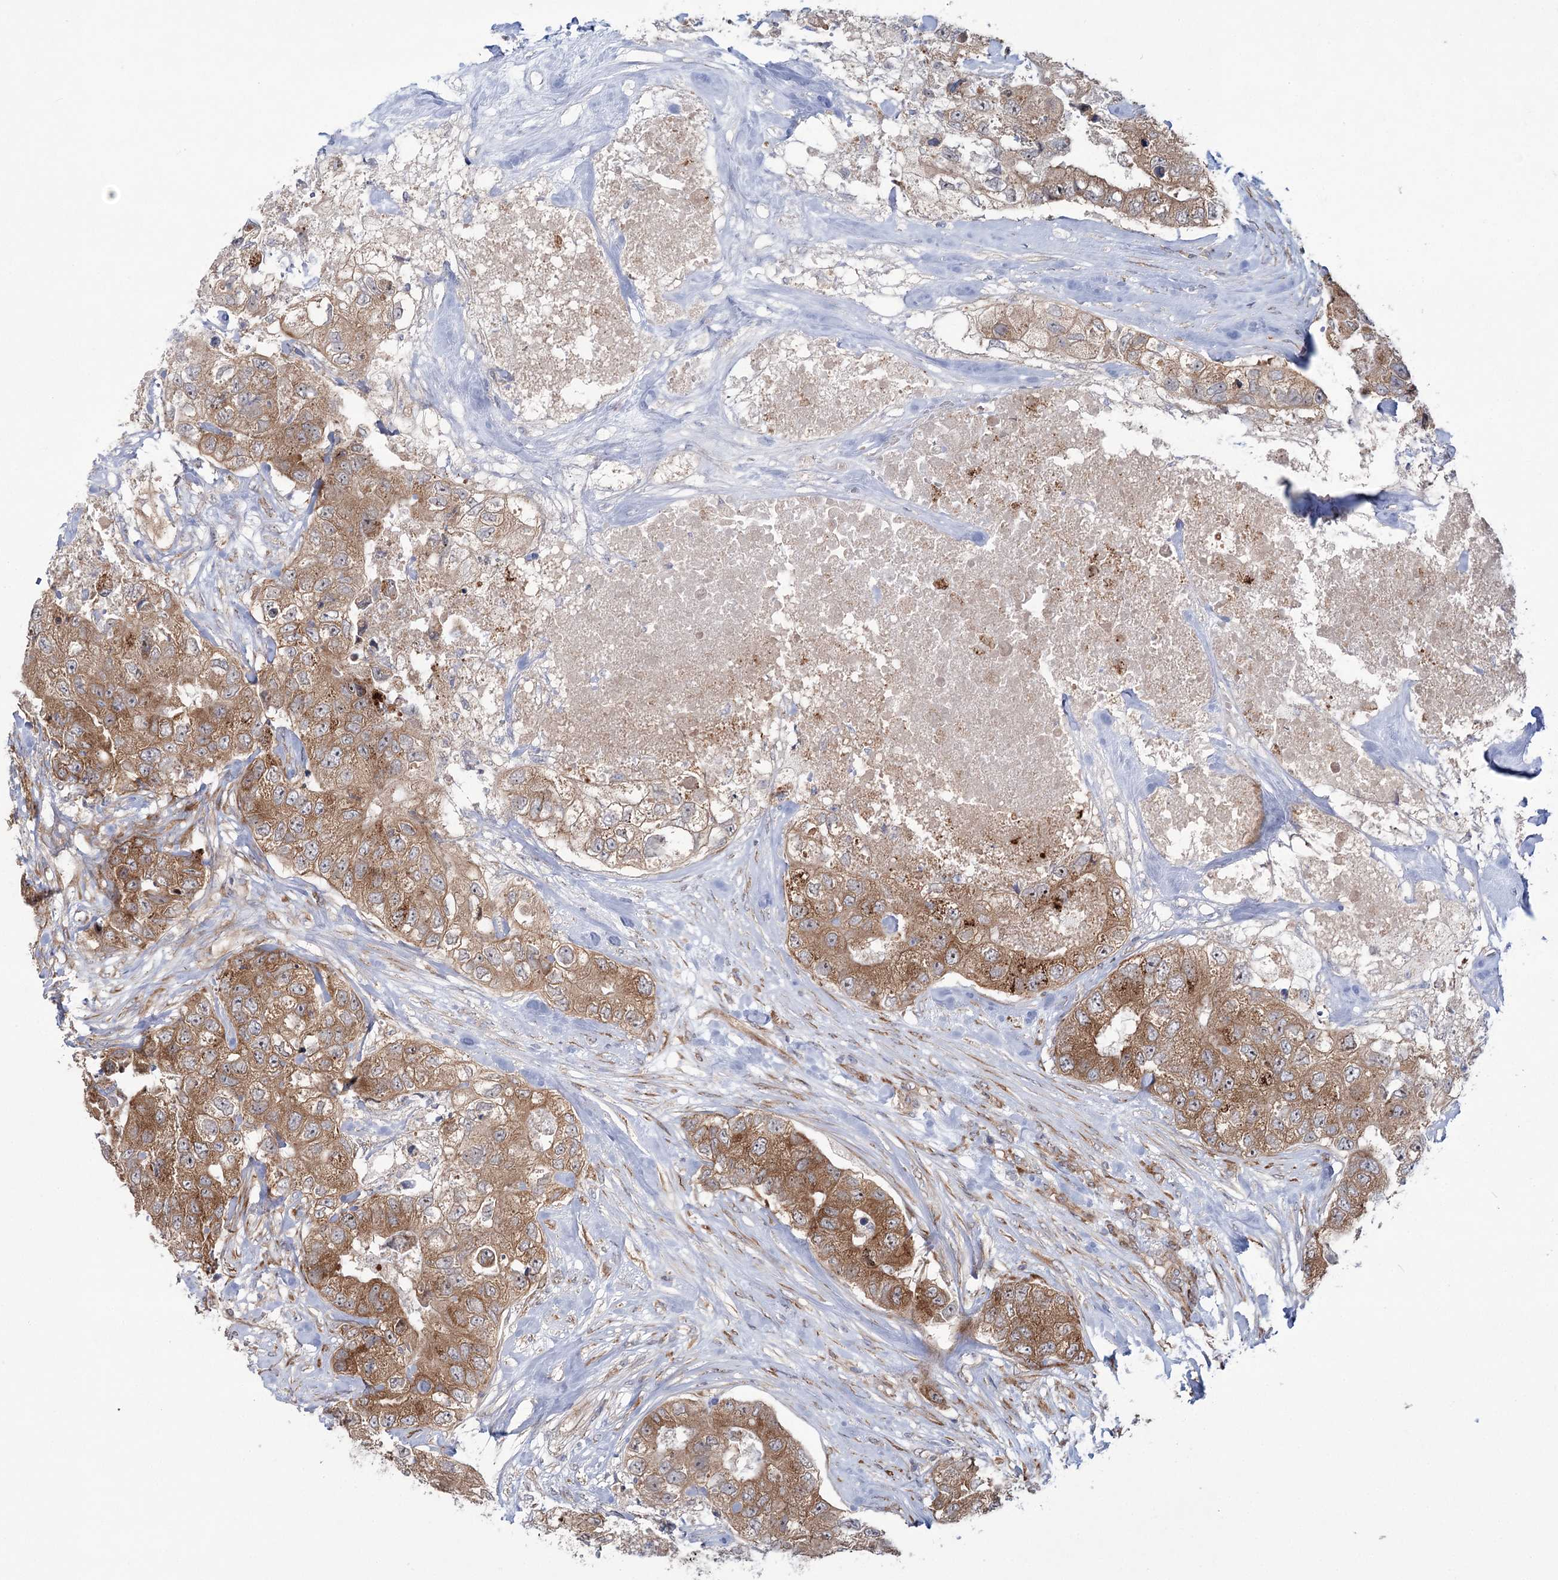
{"staining": {"intensity": "moderate", "quantity": ">75%", "location": "cytoplasmic/membranous"}, "tissue": "breast cancer", "cell_type": "Tumor cells", "image_type": "cancer", "snomed": [{"axis": "morphology", "description": "Duct carcinoma"}, {"axis": "topography", "description": "Breast"}], "caption": "Invasive ductal carcinoma (breast) stained for a protein (brown) displays moderate cytoplasmic/membranous positive expression in approximately >75% of tumor cells.", "gene": "VWA2", "patient": {"sex": "female", "age": 62}}